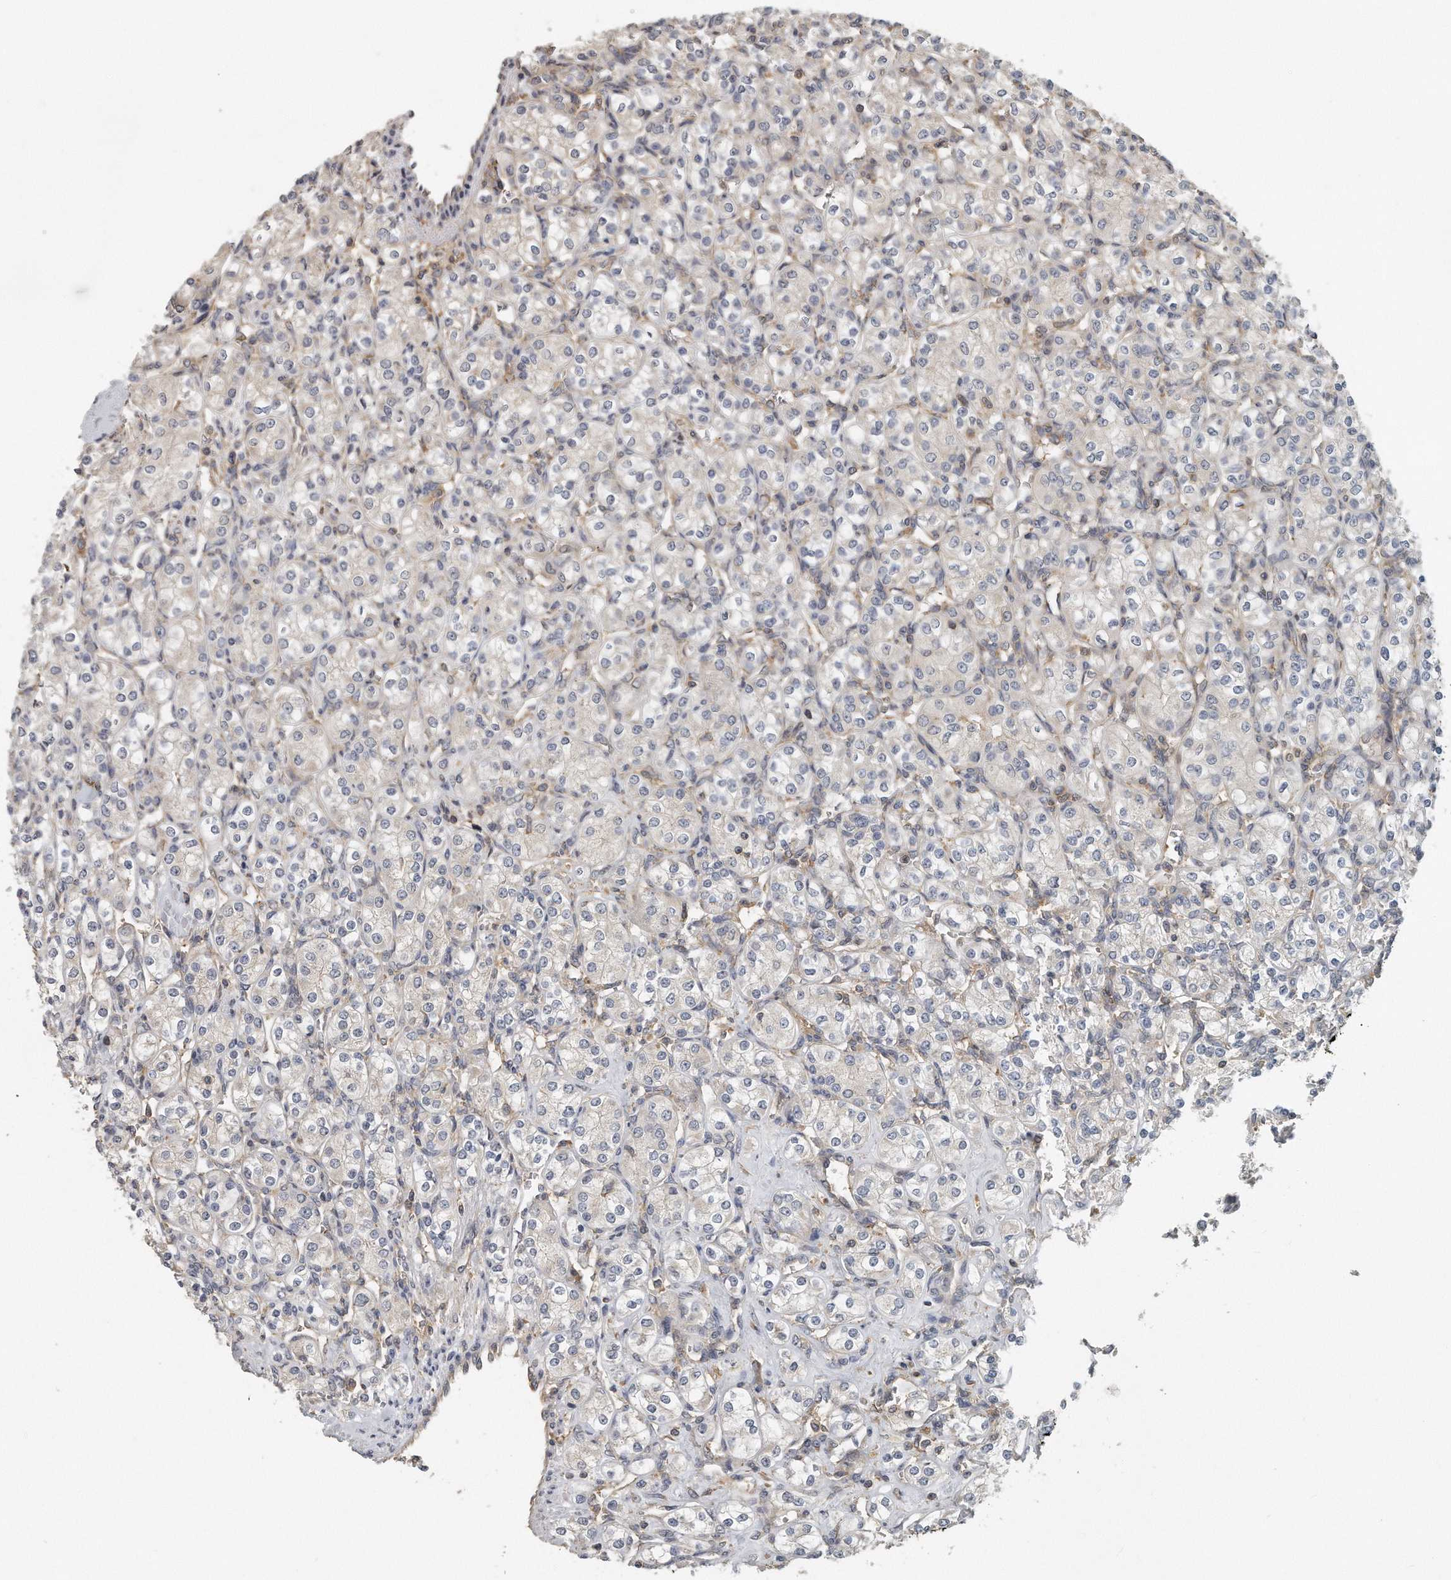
{"staining": {"intensity": "negative", "quantity": "none", "location": "none"}, "tissue": "renal cancer", "cell_type": "Tumor cells", "image_type": "cancer", "snomed": [{"axis": "morphology", "description": "Adenocarcinoma, NOS"}, {"axis": "topography", "description": "Kidney"}], "caption": "This is an immunohistochemistry histopathology image of human renal cancer (adenocarcinoma). There is no expression in tumor cells.", "gene": "EIF3I", "patient": {"sex": "male", "age": 77}}